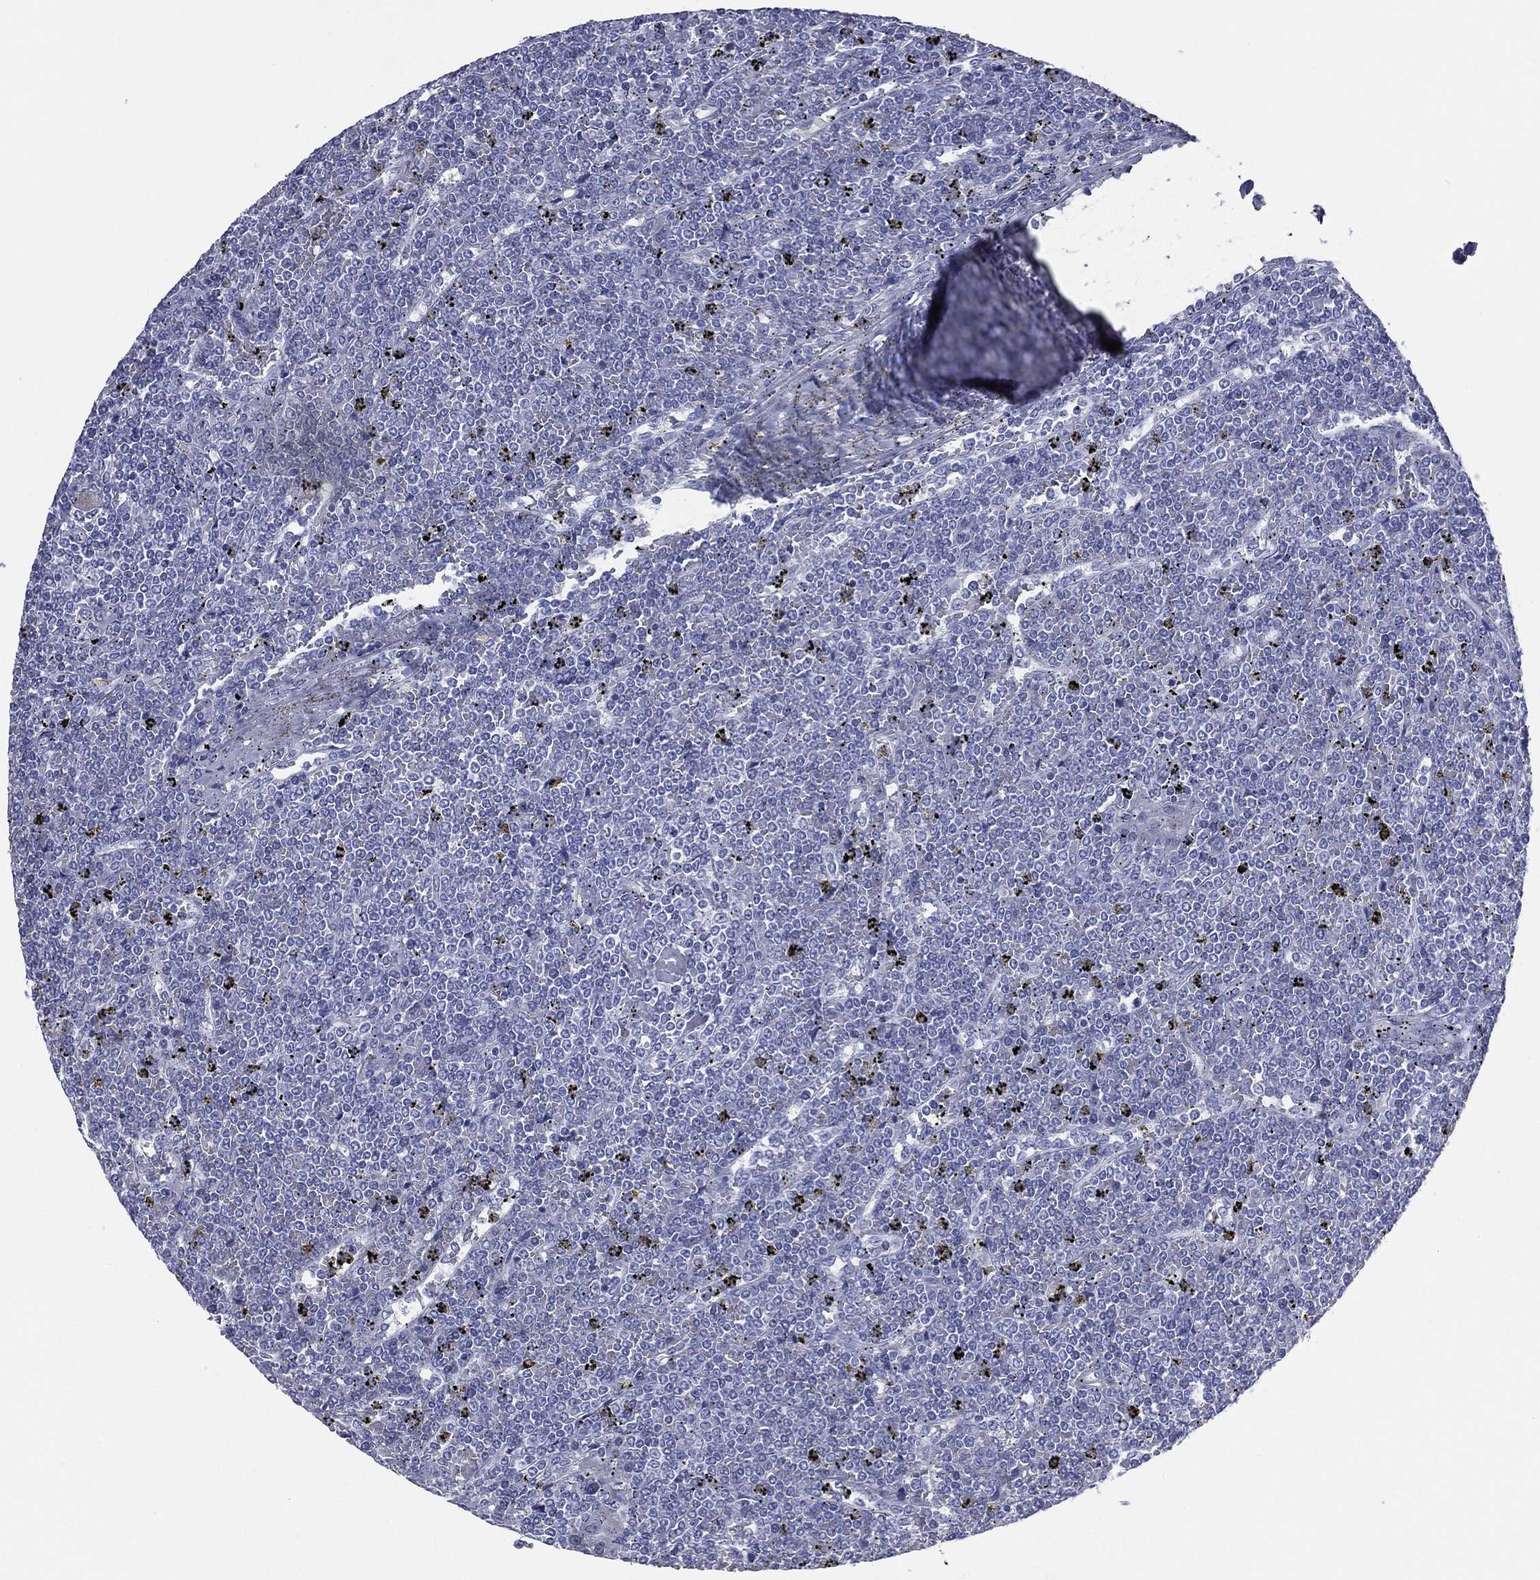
{"staining": {"intensity": "negative", "quantity": "none", "location": "none"}, "tissue": "lymphoma", "cell_type": "Tumor cells", "image_type": "cancer", "snomed": [{"axis": "morphology", "description": "Malignant lymphoma, non-Hodgkin's type, Low grade"}, {"axis": "topography", "description": "Spleen"}], "caption": "DAB (3,3'-diaminobenzidine) immunohistochemical staining of malignant lymphoma, non-Hodgkin's type (low-grade) reveals no significant staining in tumor cells.", "gene": "MLN", "patient": {"sex": "female", "age": 19}}